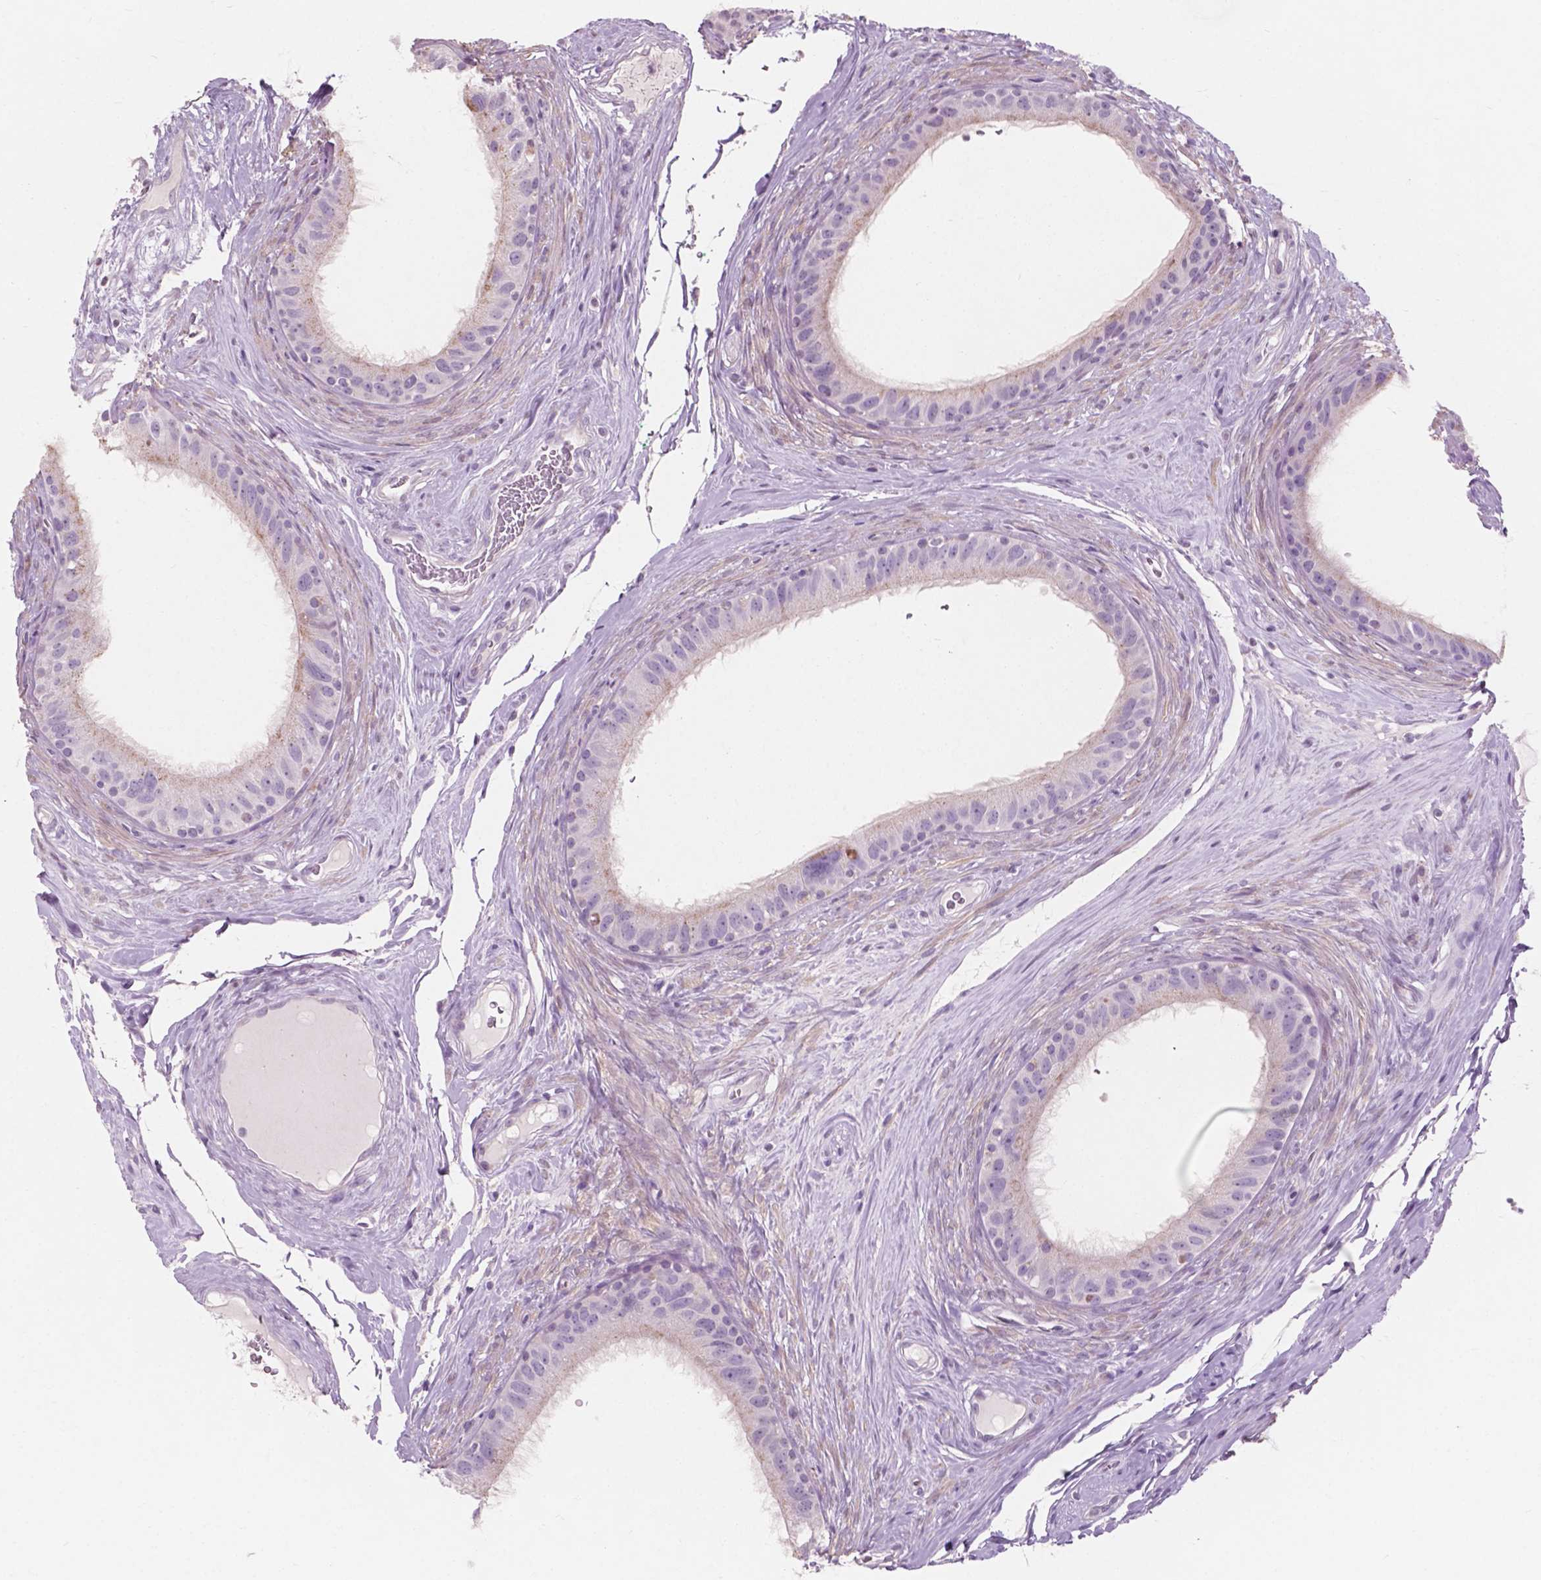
{"staining": {"intensity": "weak", "quantity": "<25%", "location": "cytoplasmic/membranous"}, "tissue": "epididymis", "cell_type": "Glandular cells", "image_type": "normal", "snomed": [{"axis": "morphology", "description": "Normal tissue, NOS"}, {"axis": "topography", "description": "Epididymis"}], "caption": "High power microscopy image of an immunohistochemistry (IHC) histopathology image of unremarkable epididymis, revealing no significant expression in glandular cells. The staining was performed using DAB to visualize the protein expression in brown, while the nuclei were stained in blue with hematoxylin (Magnification: 20x).", "gene": "AWAT1", "patient": {"sex": "male", "age": 59}}